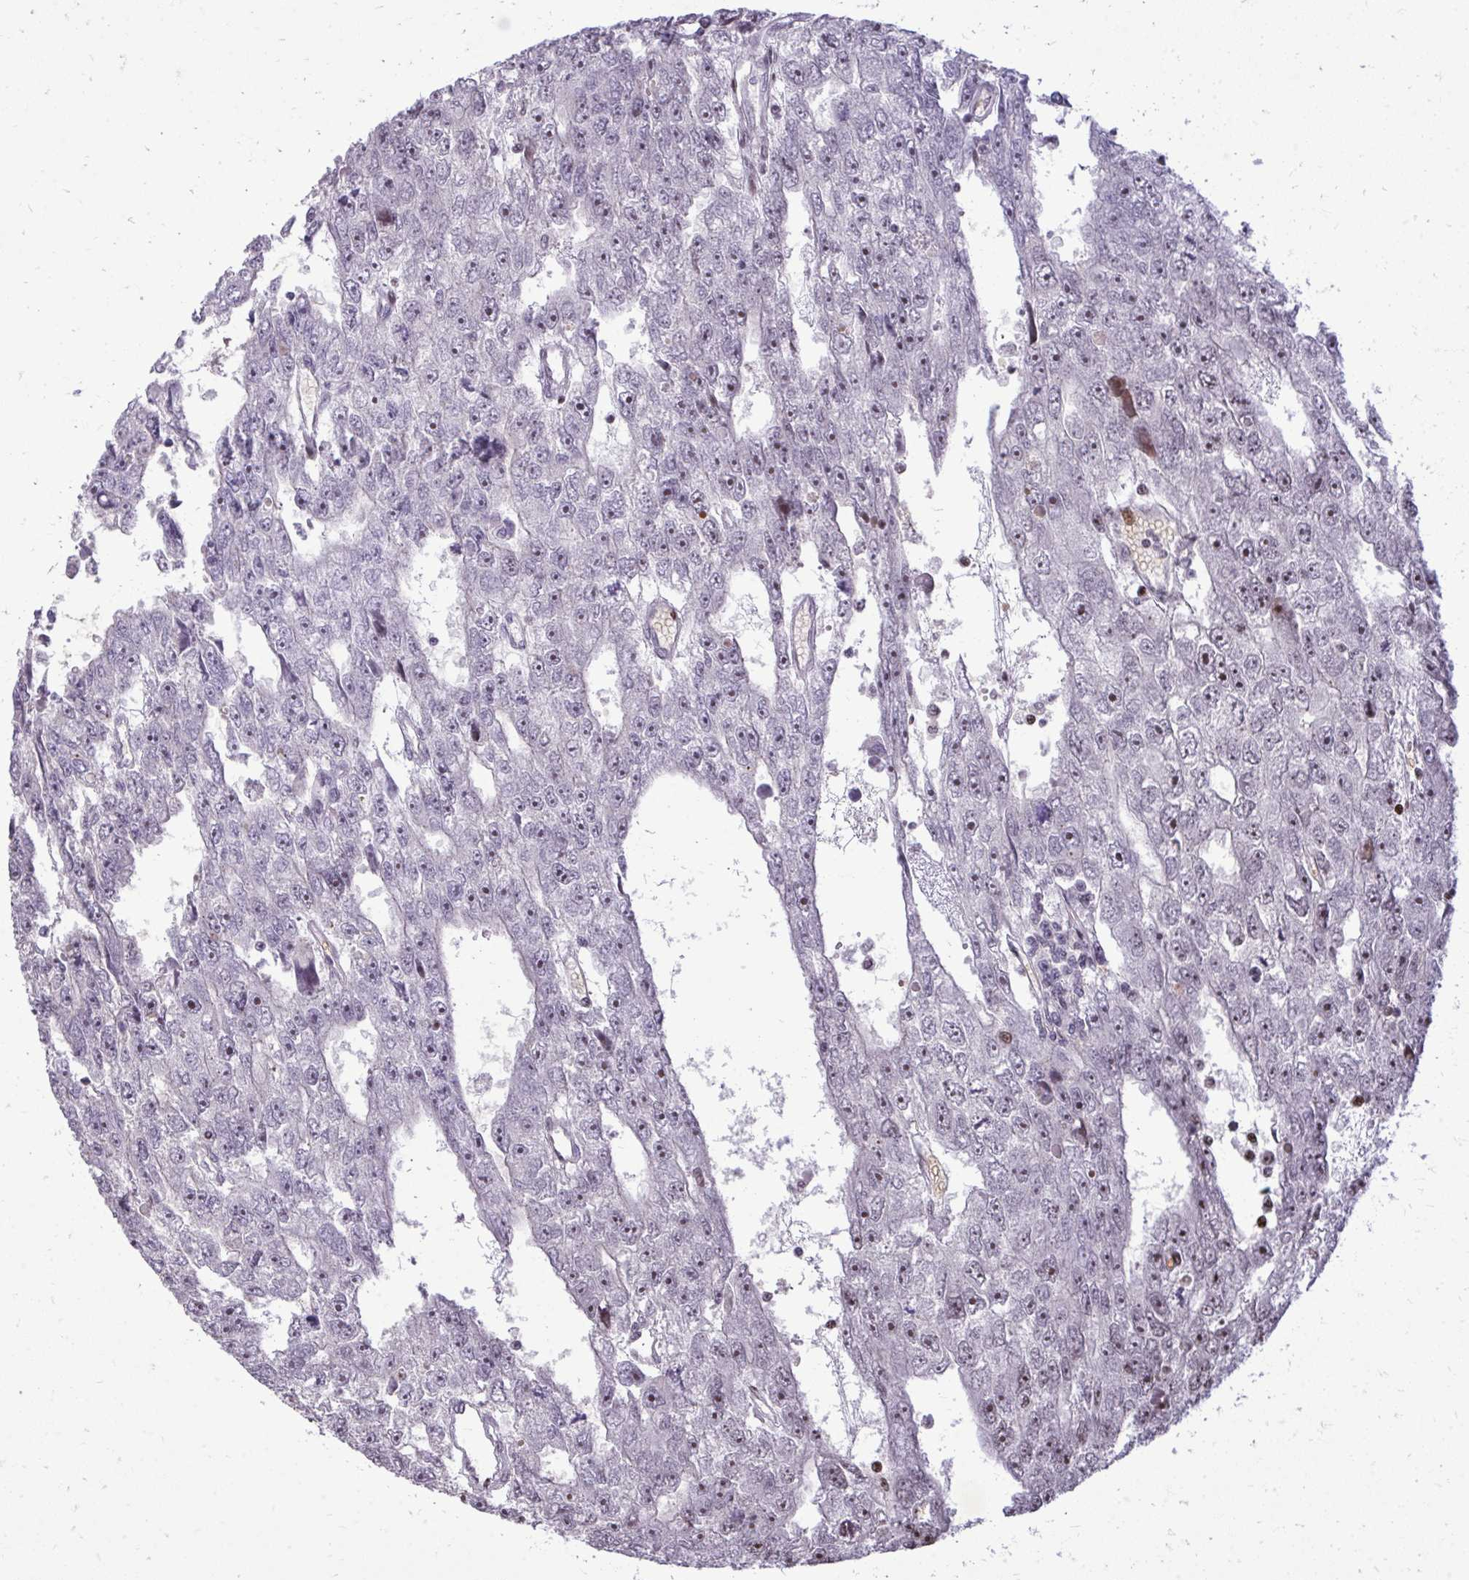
{"staining": {"intensity": "moderate", "quantity": "<25%", "location": "nuclear"}, "tissue": "testis cancer", "cell_type": "Tumor cells", "image_type": "cancer", "snomed": [{"axis": "morphology", "description": "Carcinoma, Embryonal, NOS"}, {"axis": "topography", "description": "Testis"}], "caption": "Tumor cells display moderate nuclear staining in approximately <25% of cells in embryonal carcinoma (testis).", "gene": "DLX4", "patient": {"sex": "male", "age": 20}}